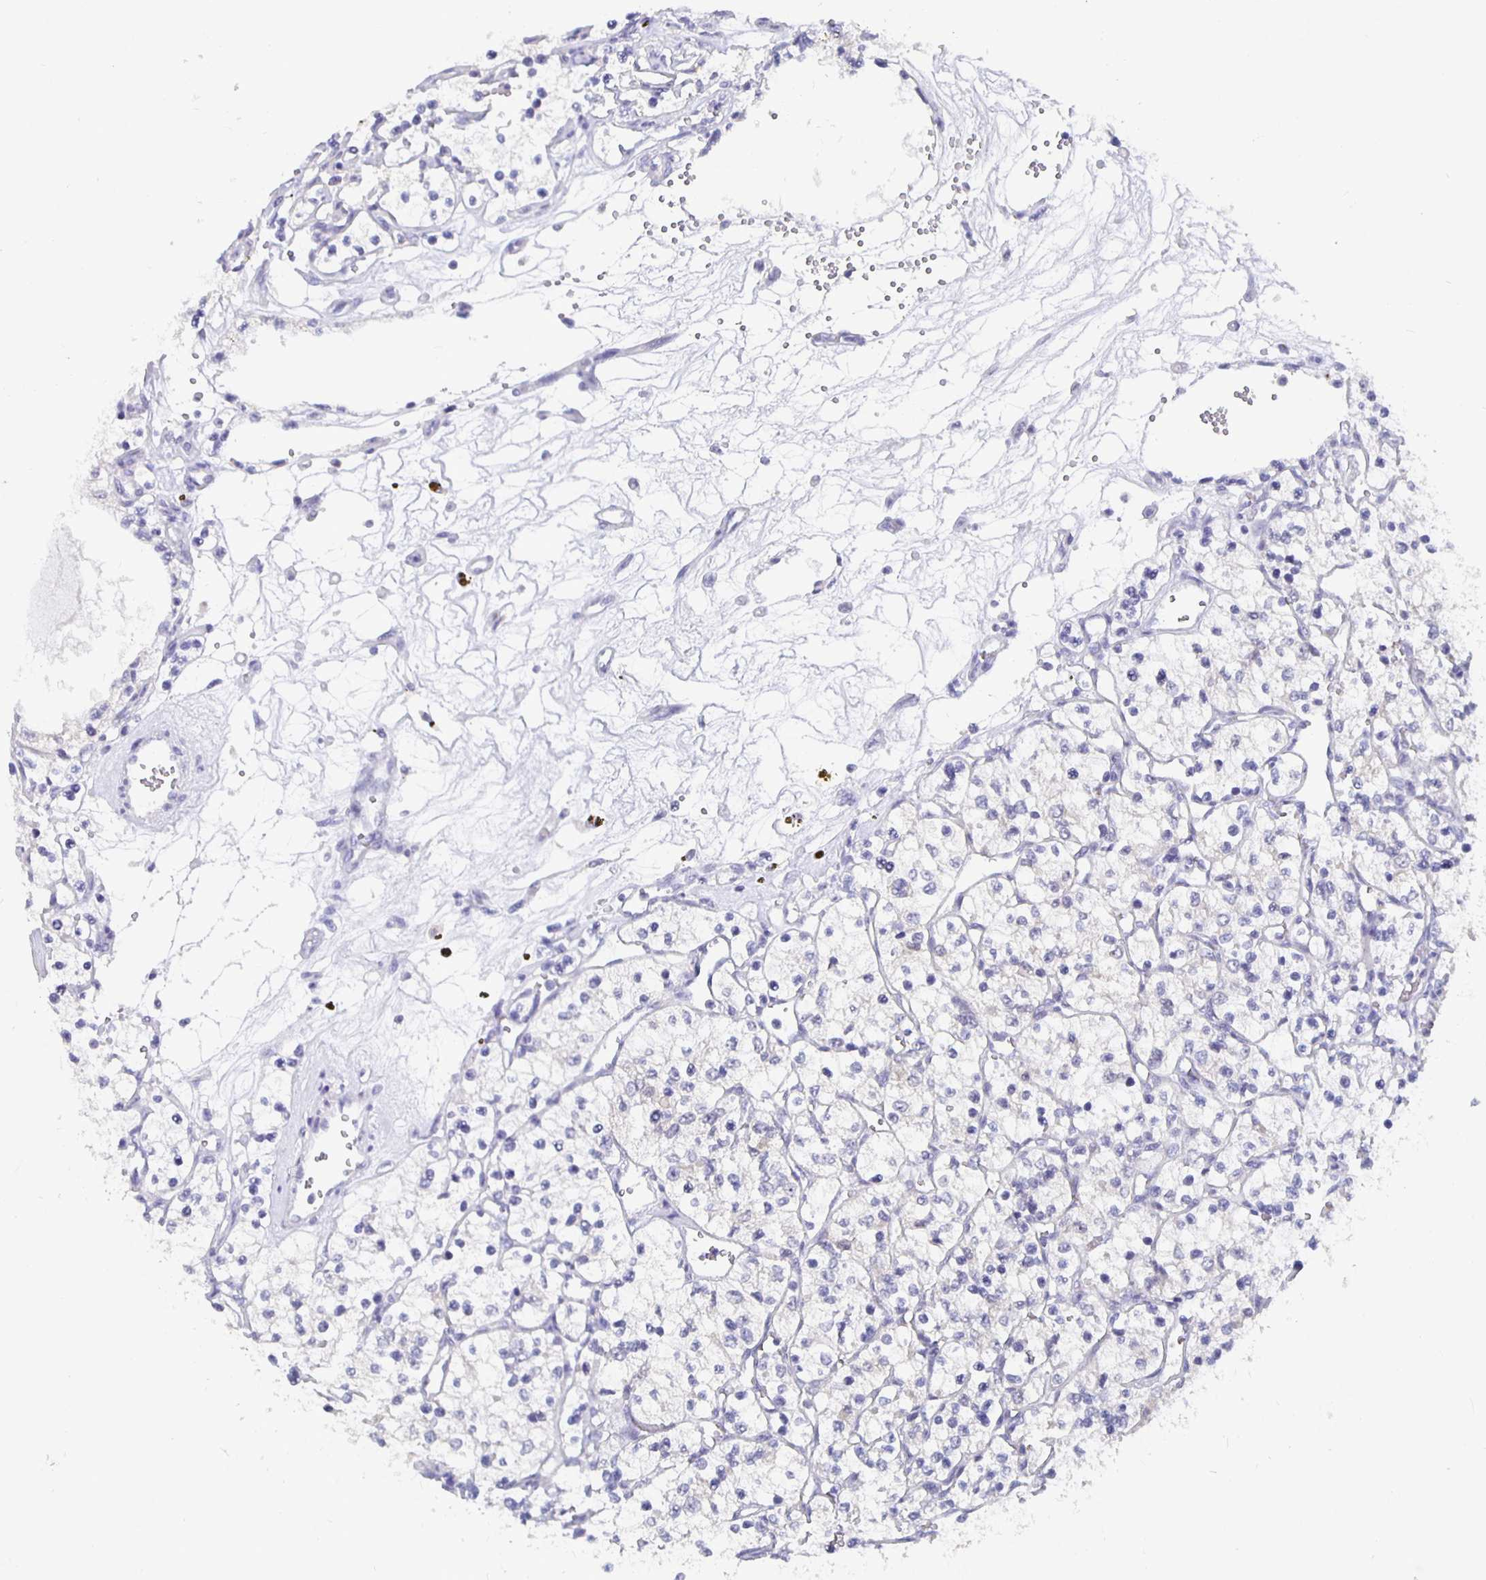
{"staining": {"intensity": "negative", "quantity": "none", "location": "none"}, "tissue": "renal cancer", "cell_type": "Tumor cells", "image_type": "cancer", "snomed": [{"axis": "morphology", "description": "Adenocarcinoma, NOS"}, {"axis": "topography", "description": "Kidney"}], "caption": "DAB immunohistochemical staining of renal adenocarcinoma demonstrates no significant staining in tumor cells.", "gene": "GPX4", "patient": {"sex": "female", "age": 69}}